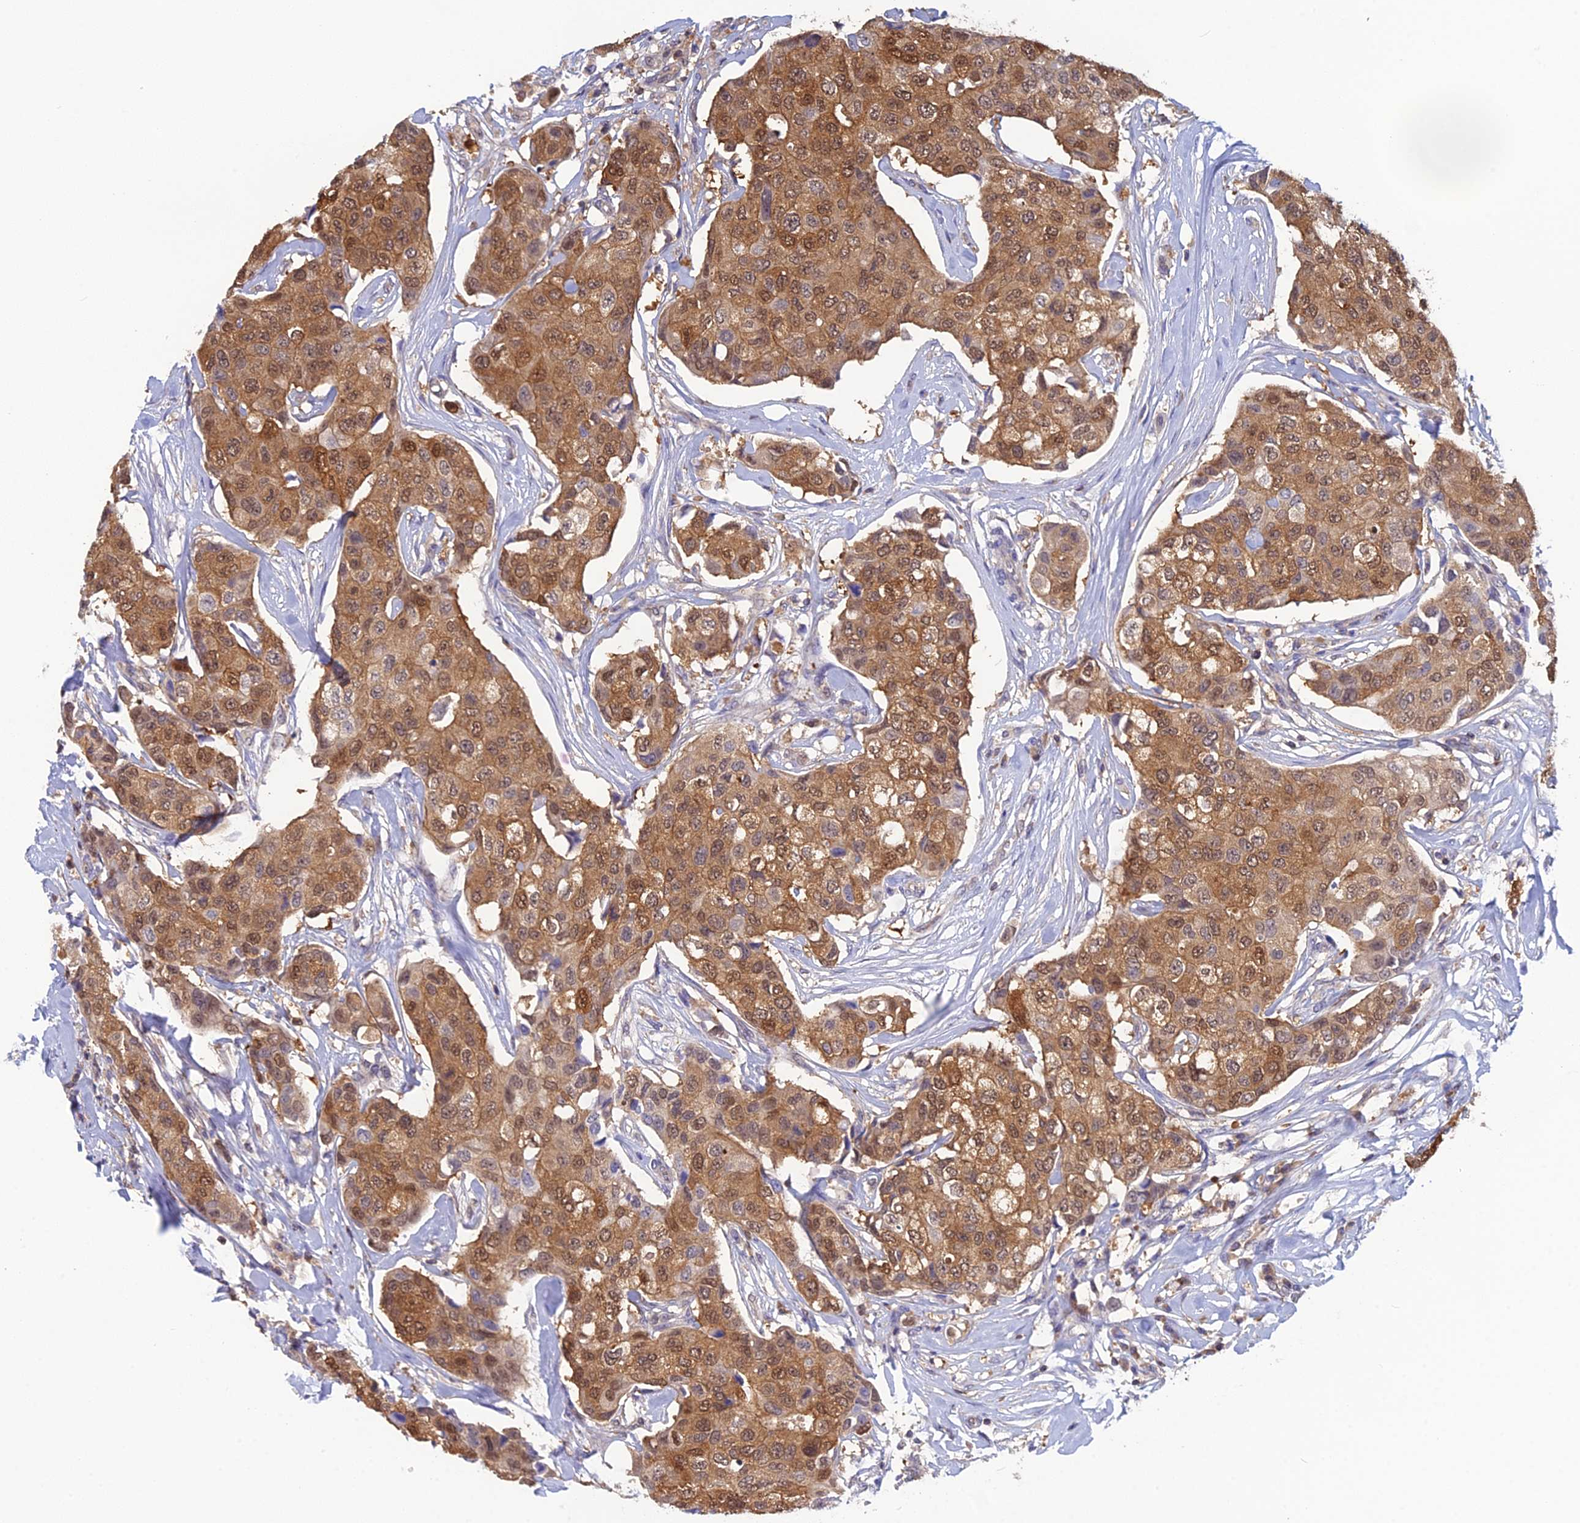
{"staining": {"intensity": "moderate", "quantity": ">75%", "location": "cytoplasmic/membranous,nuclear"}, "tissue": "breast cancer", "cell_type": "Tumor cells", "image_type": "cancer", "snomed": [{"axis": "morphology", "description": "Duct carcinoma"}, {"axis": "topography", "description": "Breast"}], "caption": "Protein expression analysis of human breast cancer reveals moderate cytoplasmic/membranous and nuclear staining in about >75% of tumor cells.", "gene": "HINT1", "patient": {"sex": "female", "age": 80}}